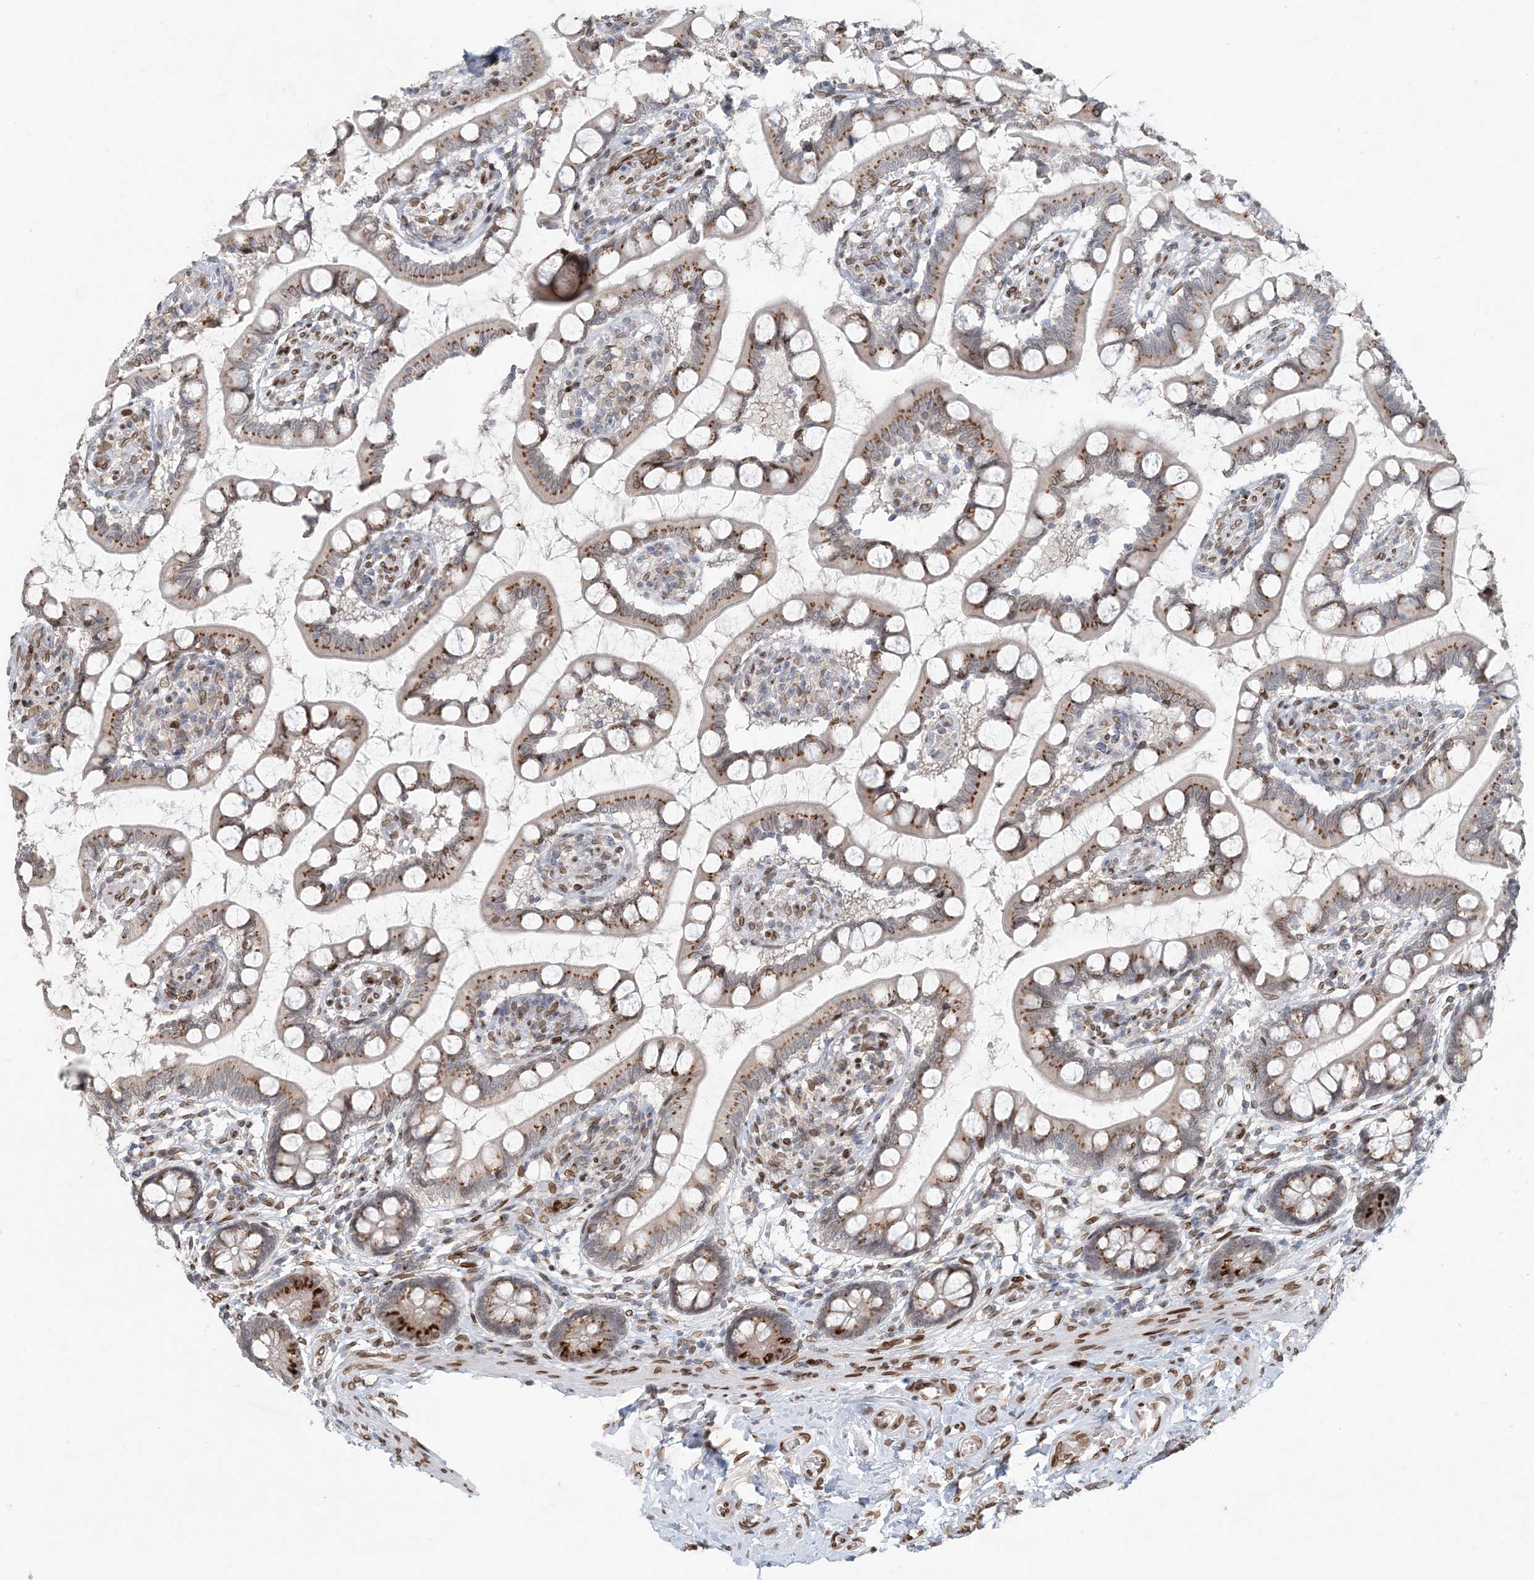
{"staining": {"intensity": "moderate", "quantity": ">75%", "location": "cytoplasmic/membranous"}, "tissue": "small intestine", "cell_type": "Glandular cells", "image_type": "normal", "snomed": [{"axis": "morphology", "description": "Normal tissue, NOS"}, {"axis": "topography", "description": "Small intestine"}], "caption": "Immunohistochemical staining of unremarkable human small intestine reveals medium levels of moderate cytoplasmic/membranous expression in about >75% of glandular cells.", "gene": "SLC35A2", "patient": {"sex": "male", "age": 52}}